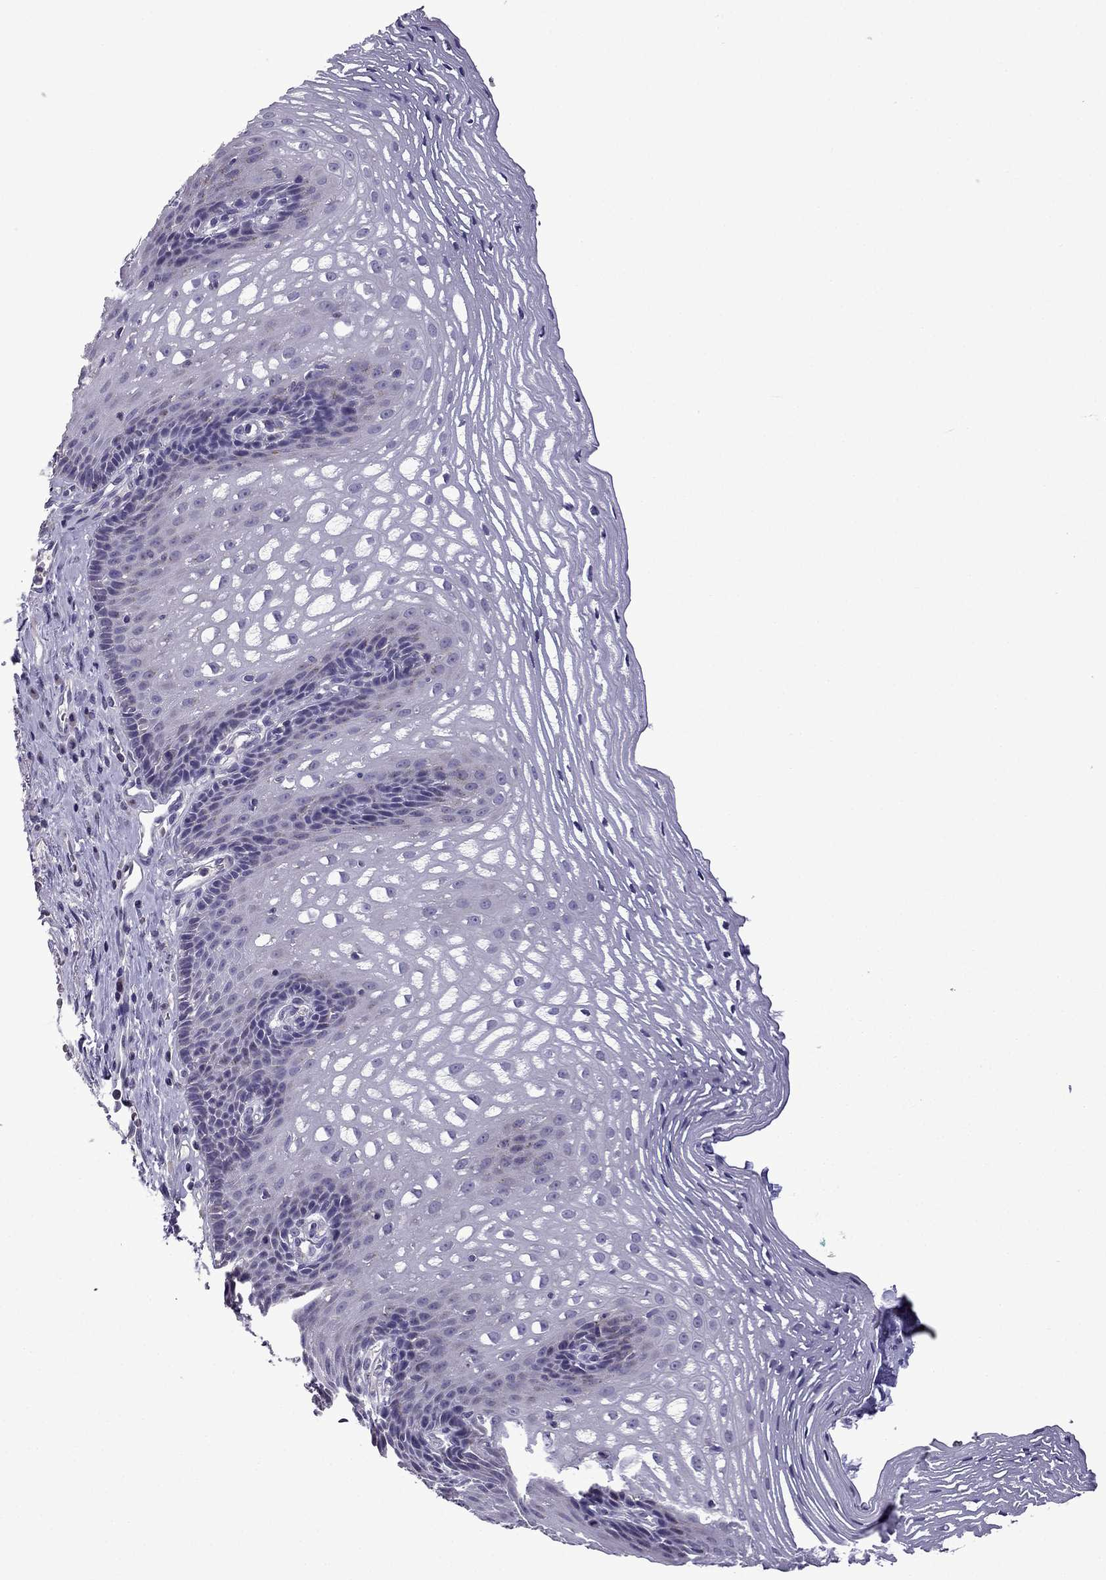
{"staining": {"intensity": "moderate", "quantity": "<25%", "location": "cytoplasmic/membranous"}, "tissue": "esophagus", "cell_type": "Squamous epithelial cells", "image_type": "normal", "snomed": [{"axis": "morphology", "description": "Normal tissue, NOS"}, {"axis": "topography", "description": "Esophagus"}], "caption": "DAB (3,3'-diaminobenzidine) immunohistochemical staining of benign esophagus demonstrates moderate cytoplasmic/membranous protein staining in approximately <25% of squamous epithelial cells.", "gene": "TTN", "patient": {"sex": "male", "age": 76}}